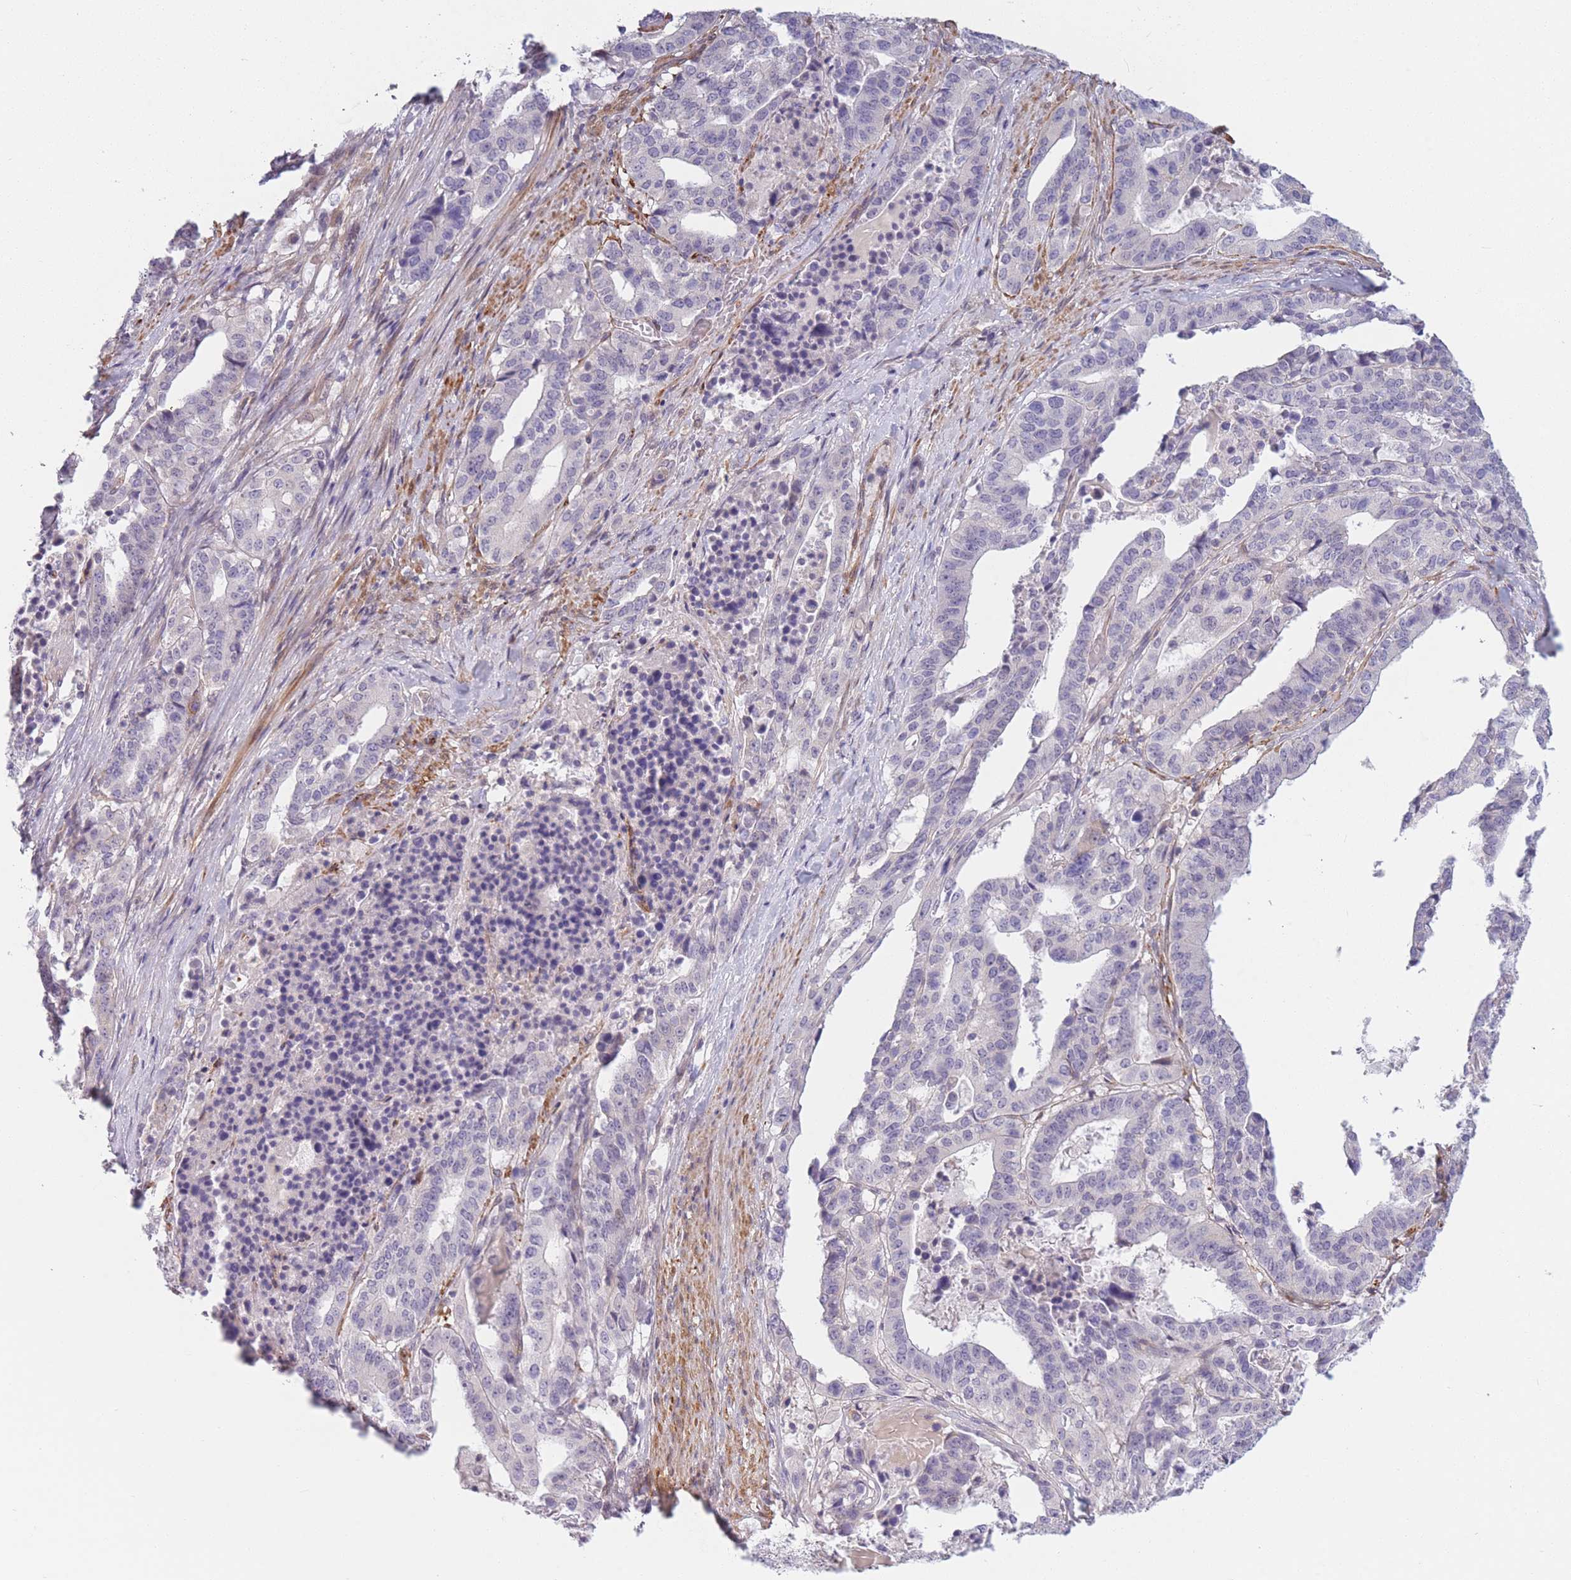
{"staining": {"intensity": "negative", "quantity": "none", "location": "none"}, "tissue": "stomach cancer", "cell_type": "Tumor cells", "image_type": "cancer", "snomed": [{"axis": "morphology", "description": "Adenocarcinoma, NOS"}, {"axis": "topography", "description": "Stomach"}], "caption": "Tumor cells are negative for protein expression in human stomach cancer (adenocarcinoma).", "gene": "SLC7A6", "patient": {"sex": "male", "age": 48}}